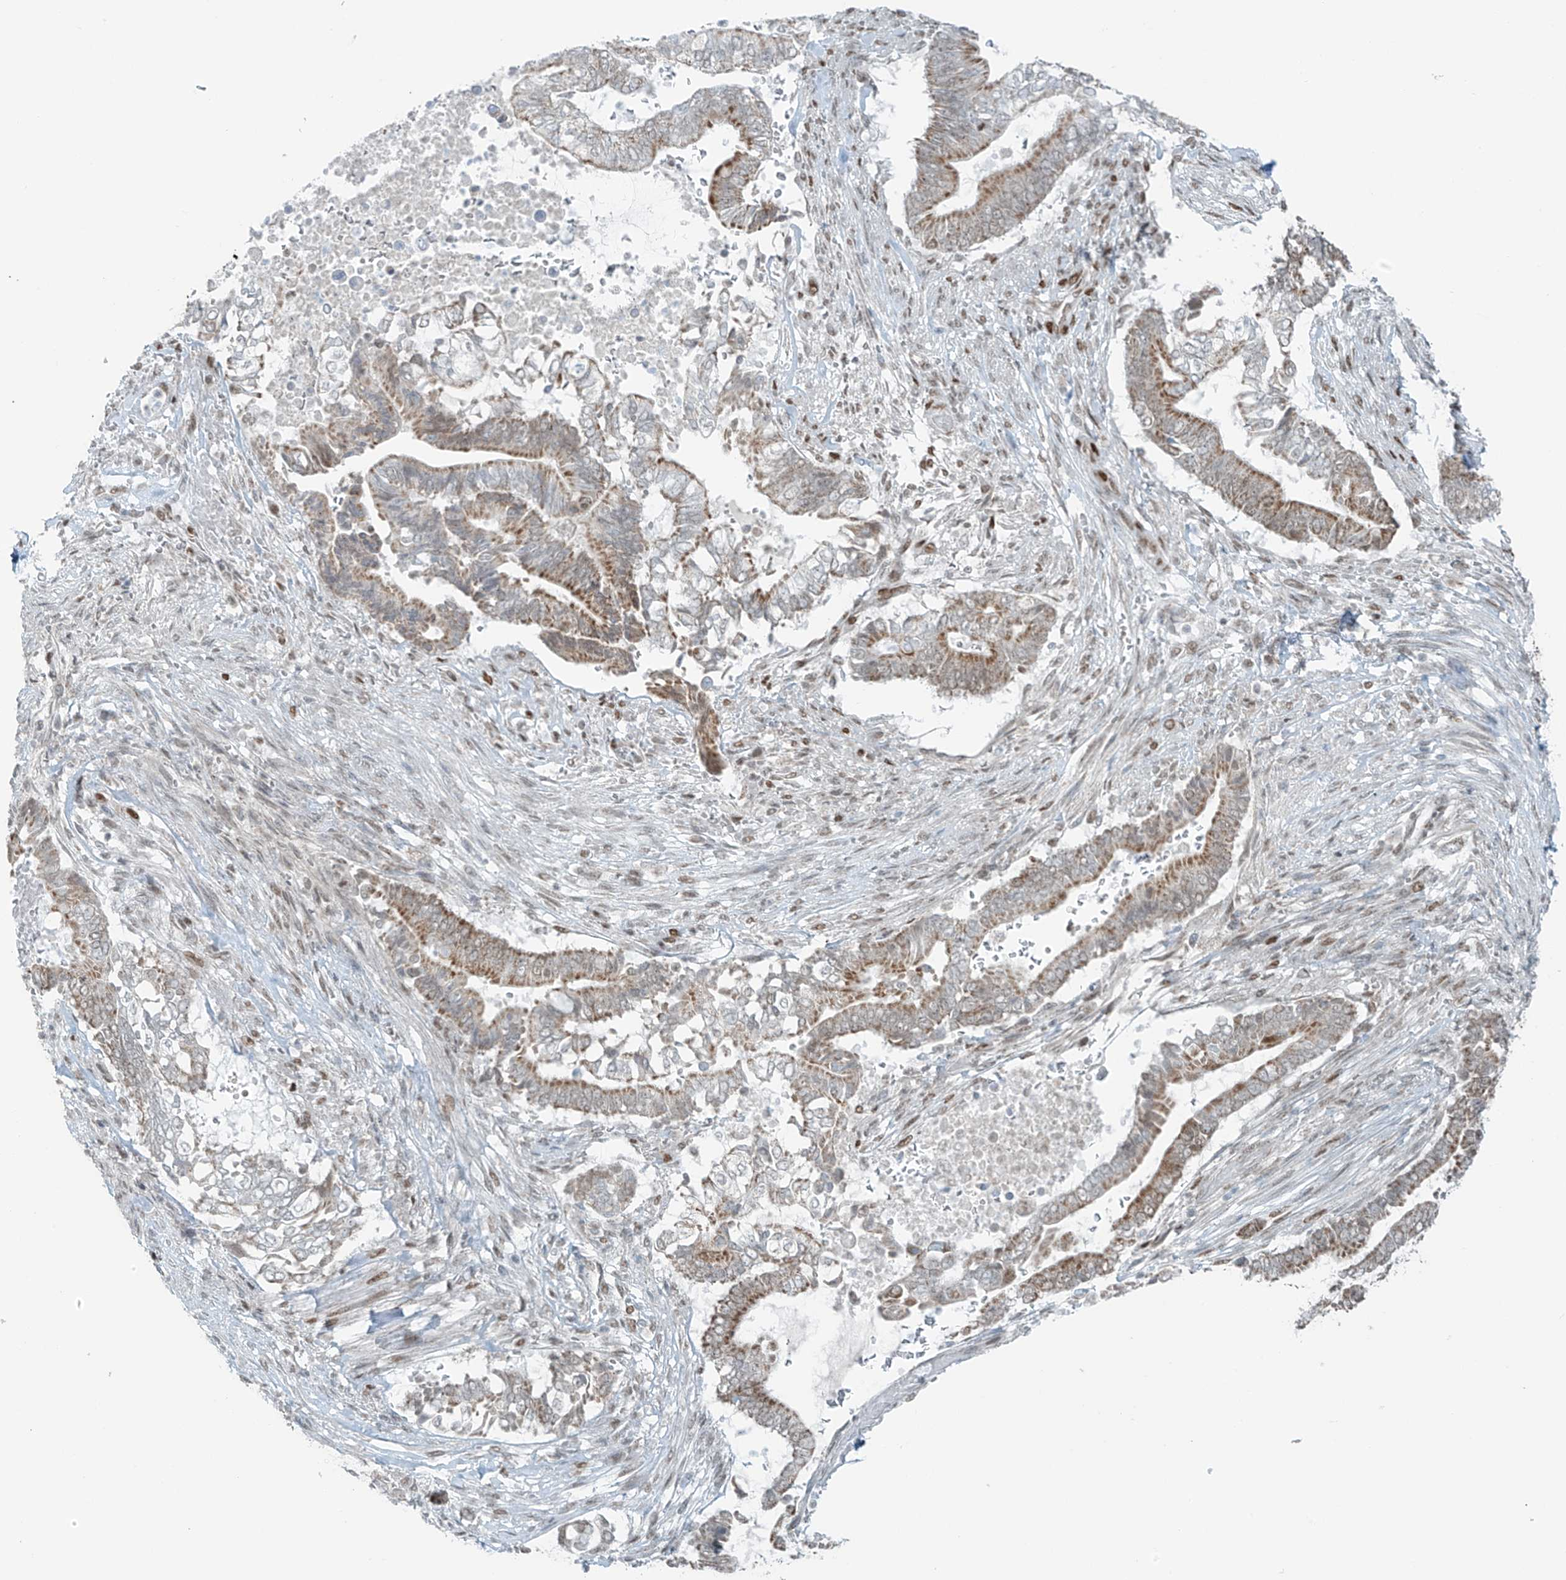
{"staining": {"intensity": "moderate", "quantity": "25%-75%", "location": "cytoplasmic/membranous"}, "tissue": "pancreatic cancer", "cell_type": "Tumor cells", "image_type": "cancer", "snomed": [{"axis": "morphology", "description": "Adenocarcinoma, NOS"}, {"axis": "topography", "description": "Pancreas"}], "caption": "Moderate cytoplasmic/membranous expression for a protein is identified in about 25%-75% of tumor cells of pancreatic adenocarcinoma using immunohistochemistry.", "gene": "WRNIP1", "patient": {"sex": "male", "age": 68}}